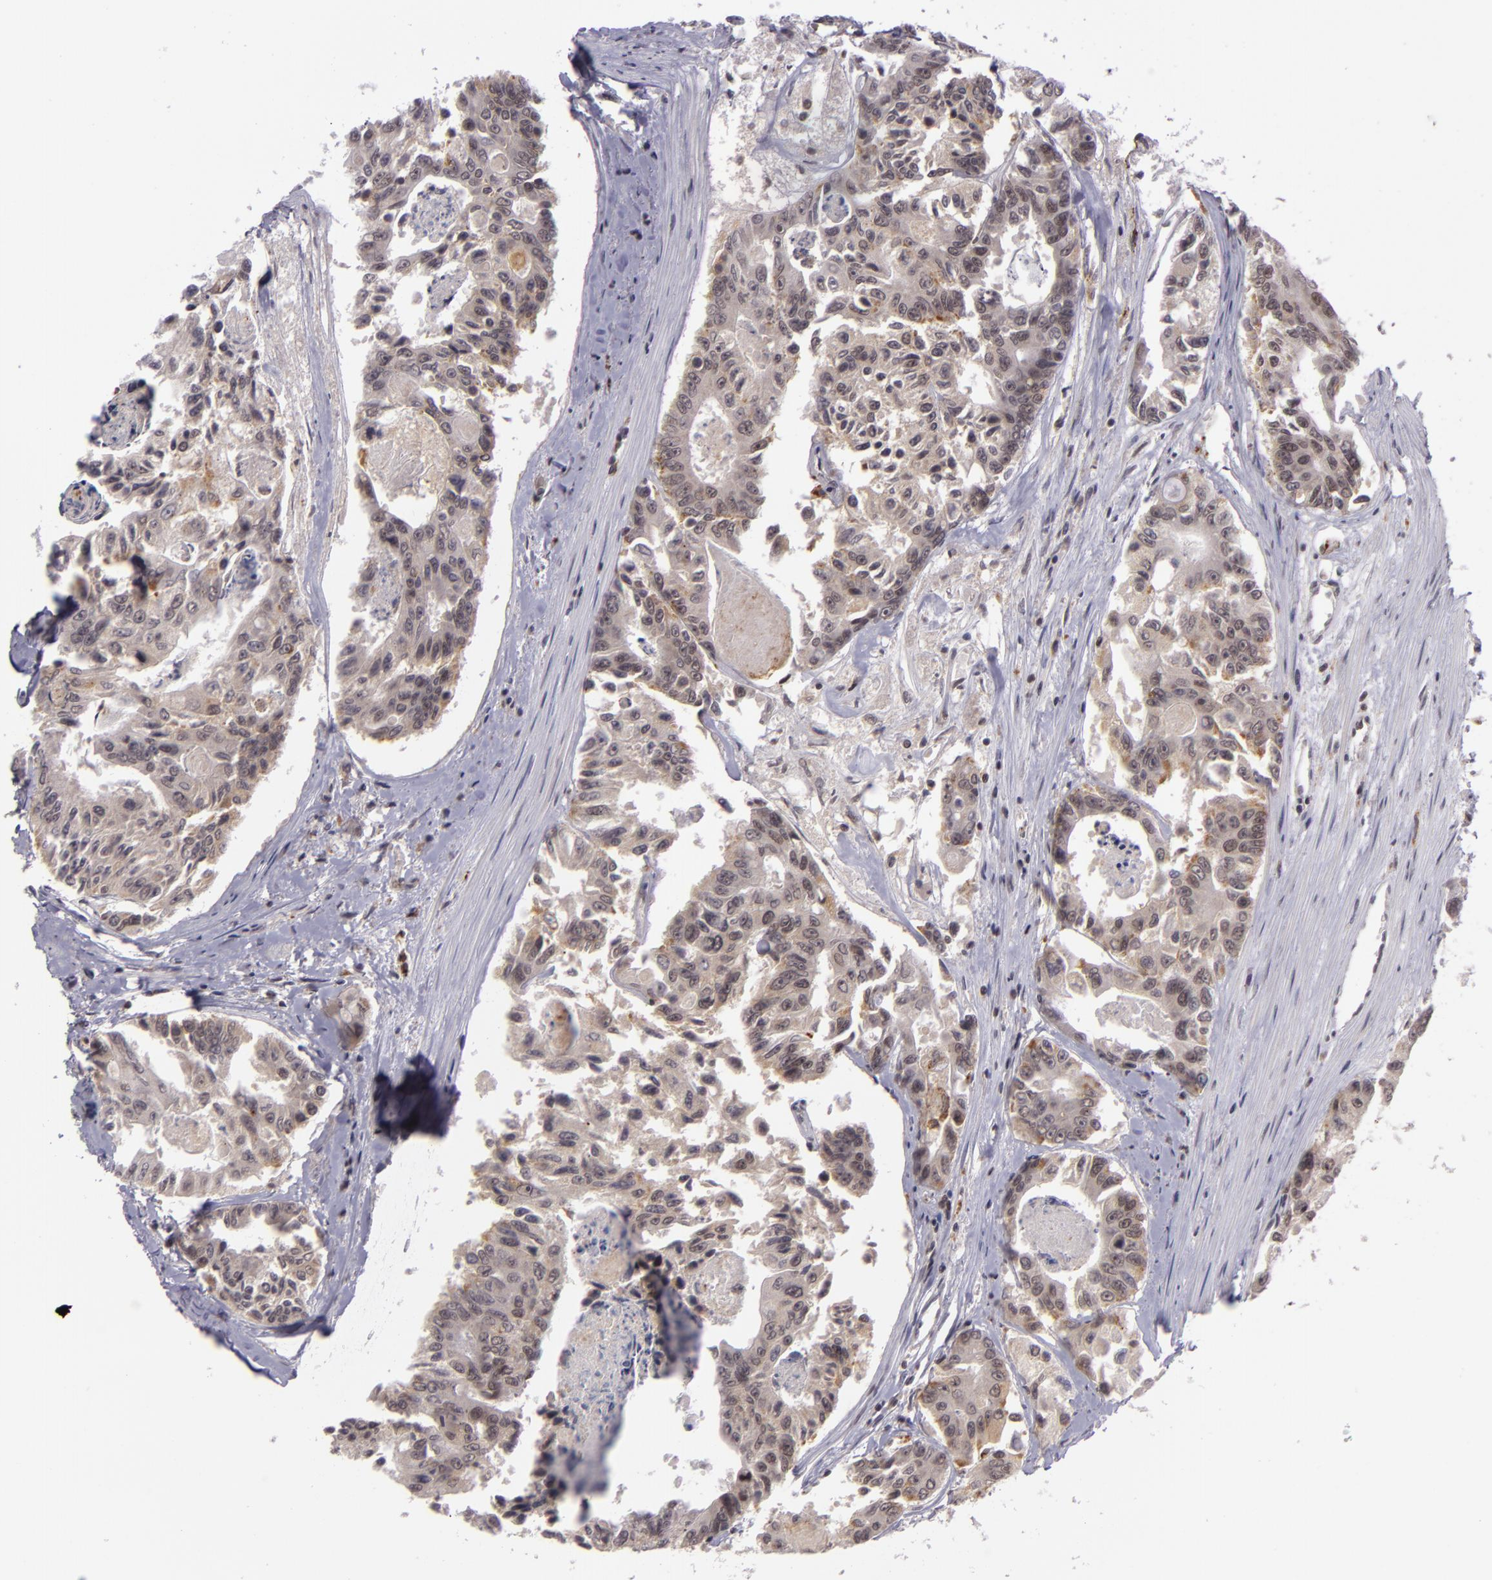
{"staining": {"intensity": "weak", "quantity": ">75%", "location": "cytoplasmic/membranous,nuclear"}, "tissue": "colorectal cancer", "cell_type": "Tumor cells", "image_type": "cancer", "snomed": [{"axis": "morphology", "description": "Adenocarcinoma, NOS"}, {"axis": "topography", "description": "Colon"}], "caption": "Brown immunohistochemical staining in human colorectal cancer (adenocarcinoma) reveals weak cytoplasmic/membranous and nuclear expression in about >75% of tumor cells.", "gene": "ZFX", "patient": {"sex": "female", "age": 86}}